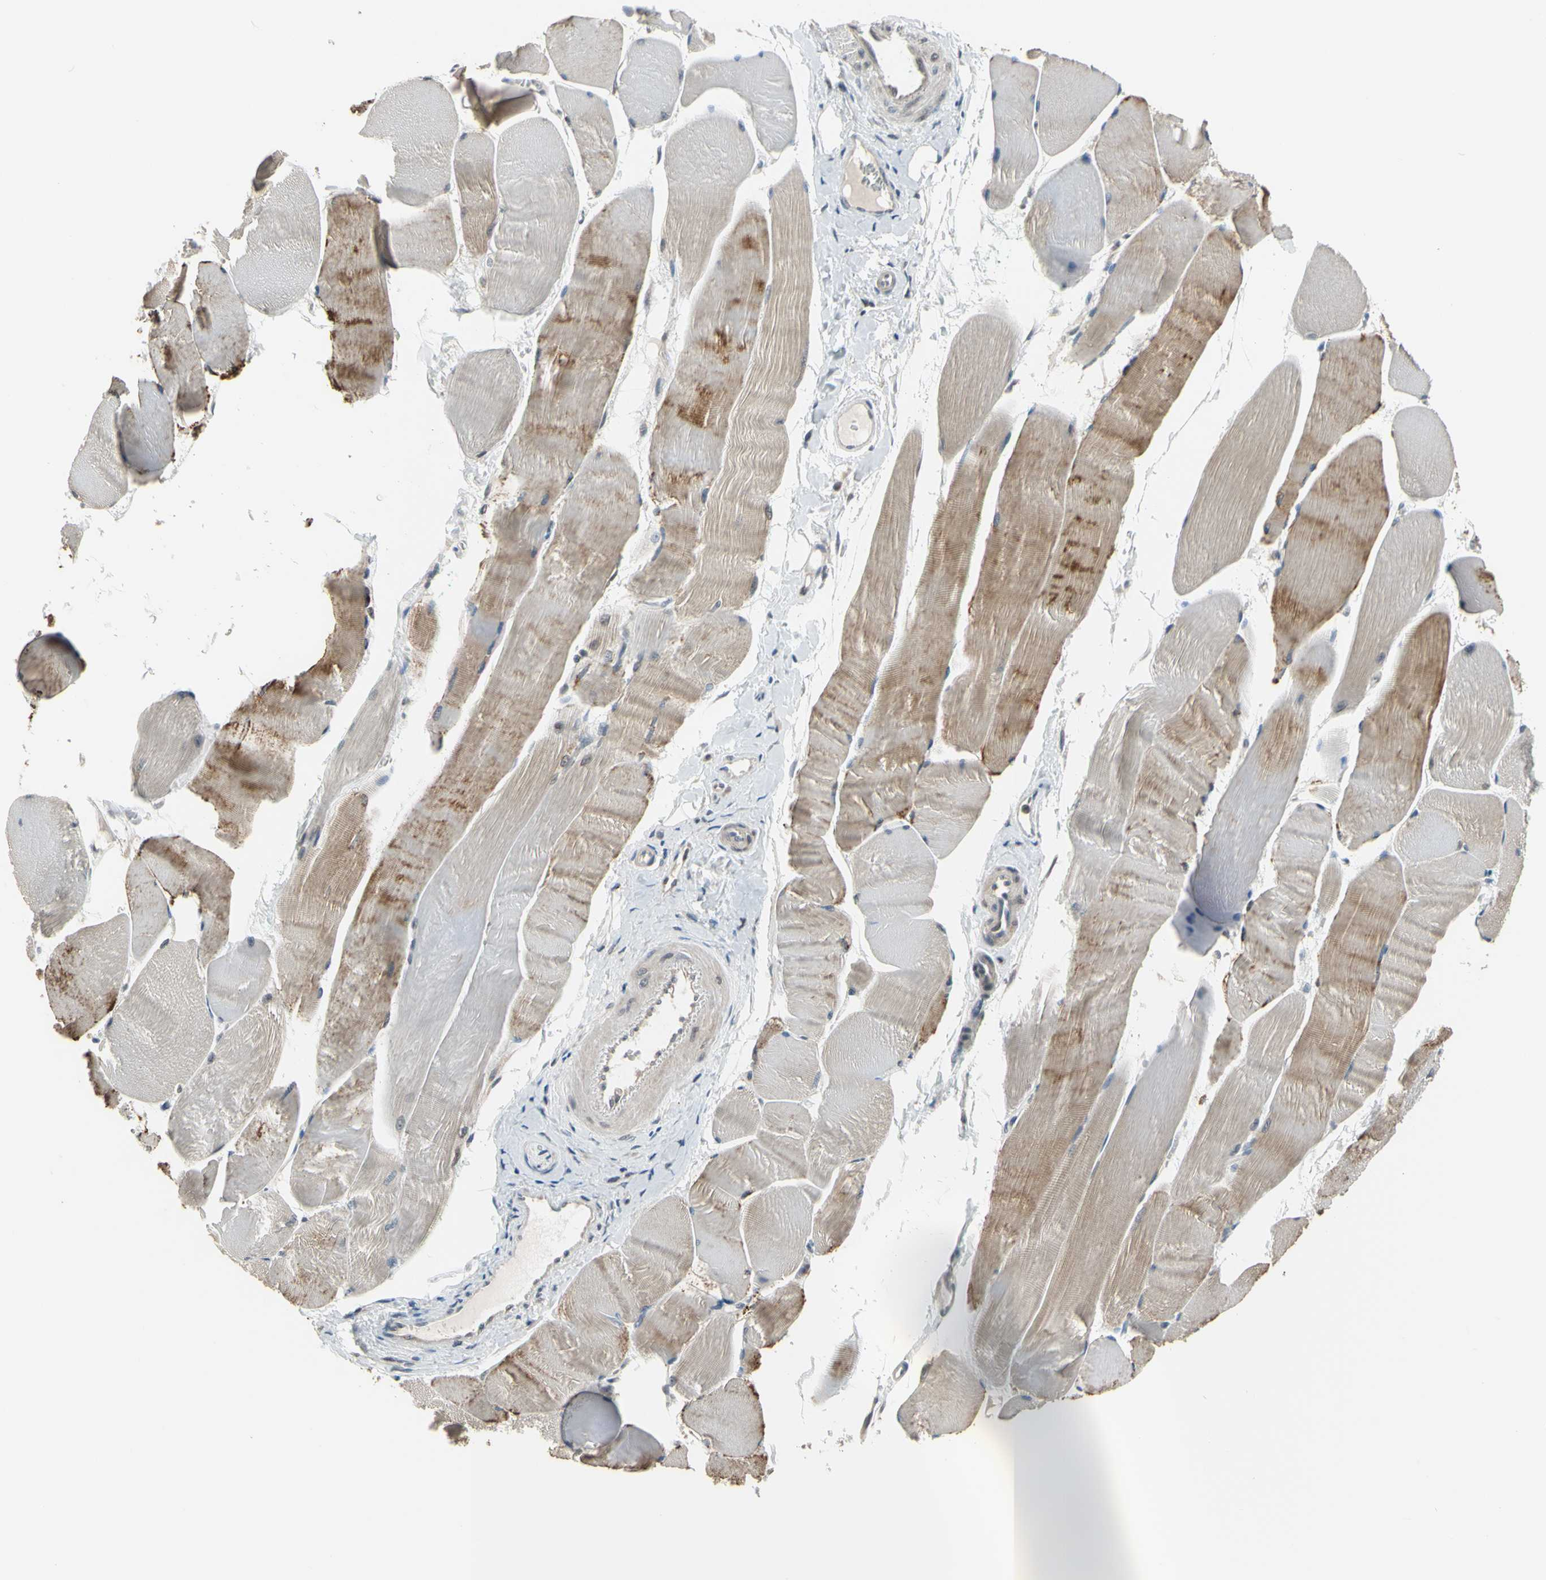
{"staining": {"intensity": "moderate", "quantity": ">75%", "location": "cytoplasmic/membranous"}, "tissue": "skeletal muscle", "cell_type": "Myocytes", "image_type": "normal", "snomed": [{"axis": "morphology", "description": "Normal tissue, NOS"}, {"axis": "morphology", "description": "Squamous cell carcinoma, NOS"}, {"axis": "topography", "description": "Skeletal muscle"}], "caption": "Human skeletal muscle stained for a protein (brown) shows moderate cytoplasmic/membranous positive expression in approximately >75% of myocytes.", "gene": "HSPA4", "patient": {"sex": "male", "age": 51}}